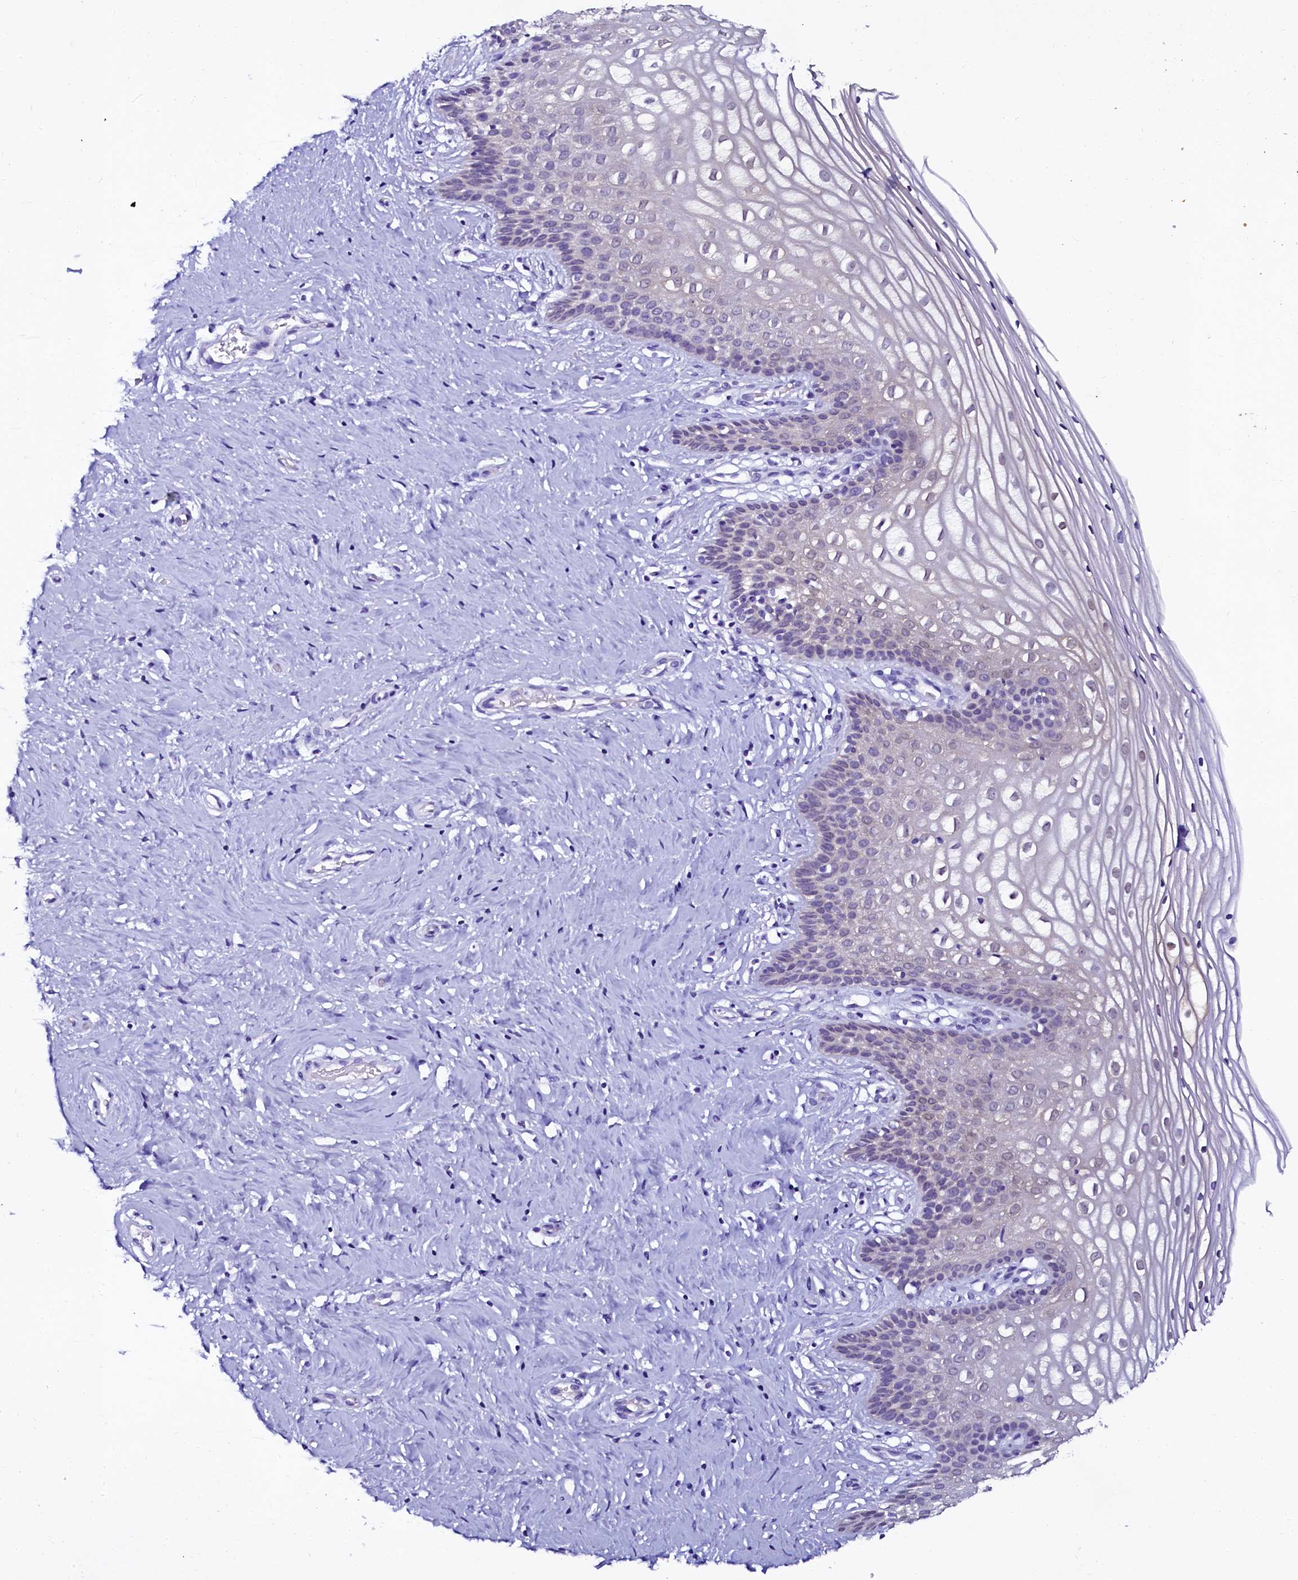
{"staining": {"intensity": "strong", "quantity": ">75%", "location": "cytoplasmic/membranous"}, "tissue": "cervix", "cell_type": "Glandular cells", "image_type": "normal", "snomed": [{"axis": "morphology", "description": "Normal tissue, NOS"}, {"axis": "topography", "description": "Cervix"}], "caption": "Immunohistochemistry (IHC) staining of normal cervix, which exhibits high levels of strong cytoplasmic/membranous staining in approximately >75% of glandular cells indicating strong cytoplasmic/membranous protein expression. The staining was performed using DAB (3,3'-diaminobenzidine) (brown) for protein detection and nuclei were counterstained in hematoxylin (blue).", "gene": "SORD", "patient": {"sex": "female", "age": 33}}